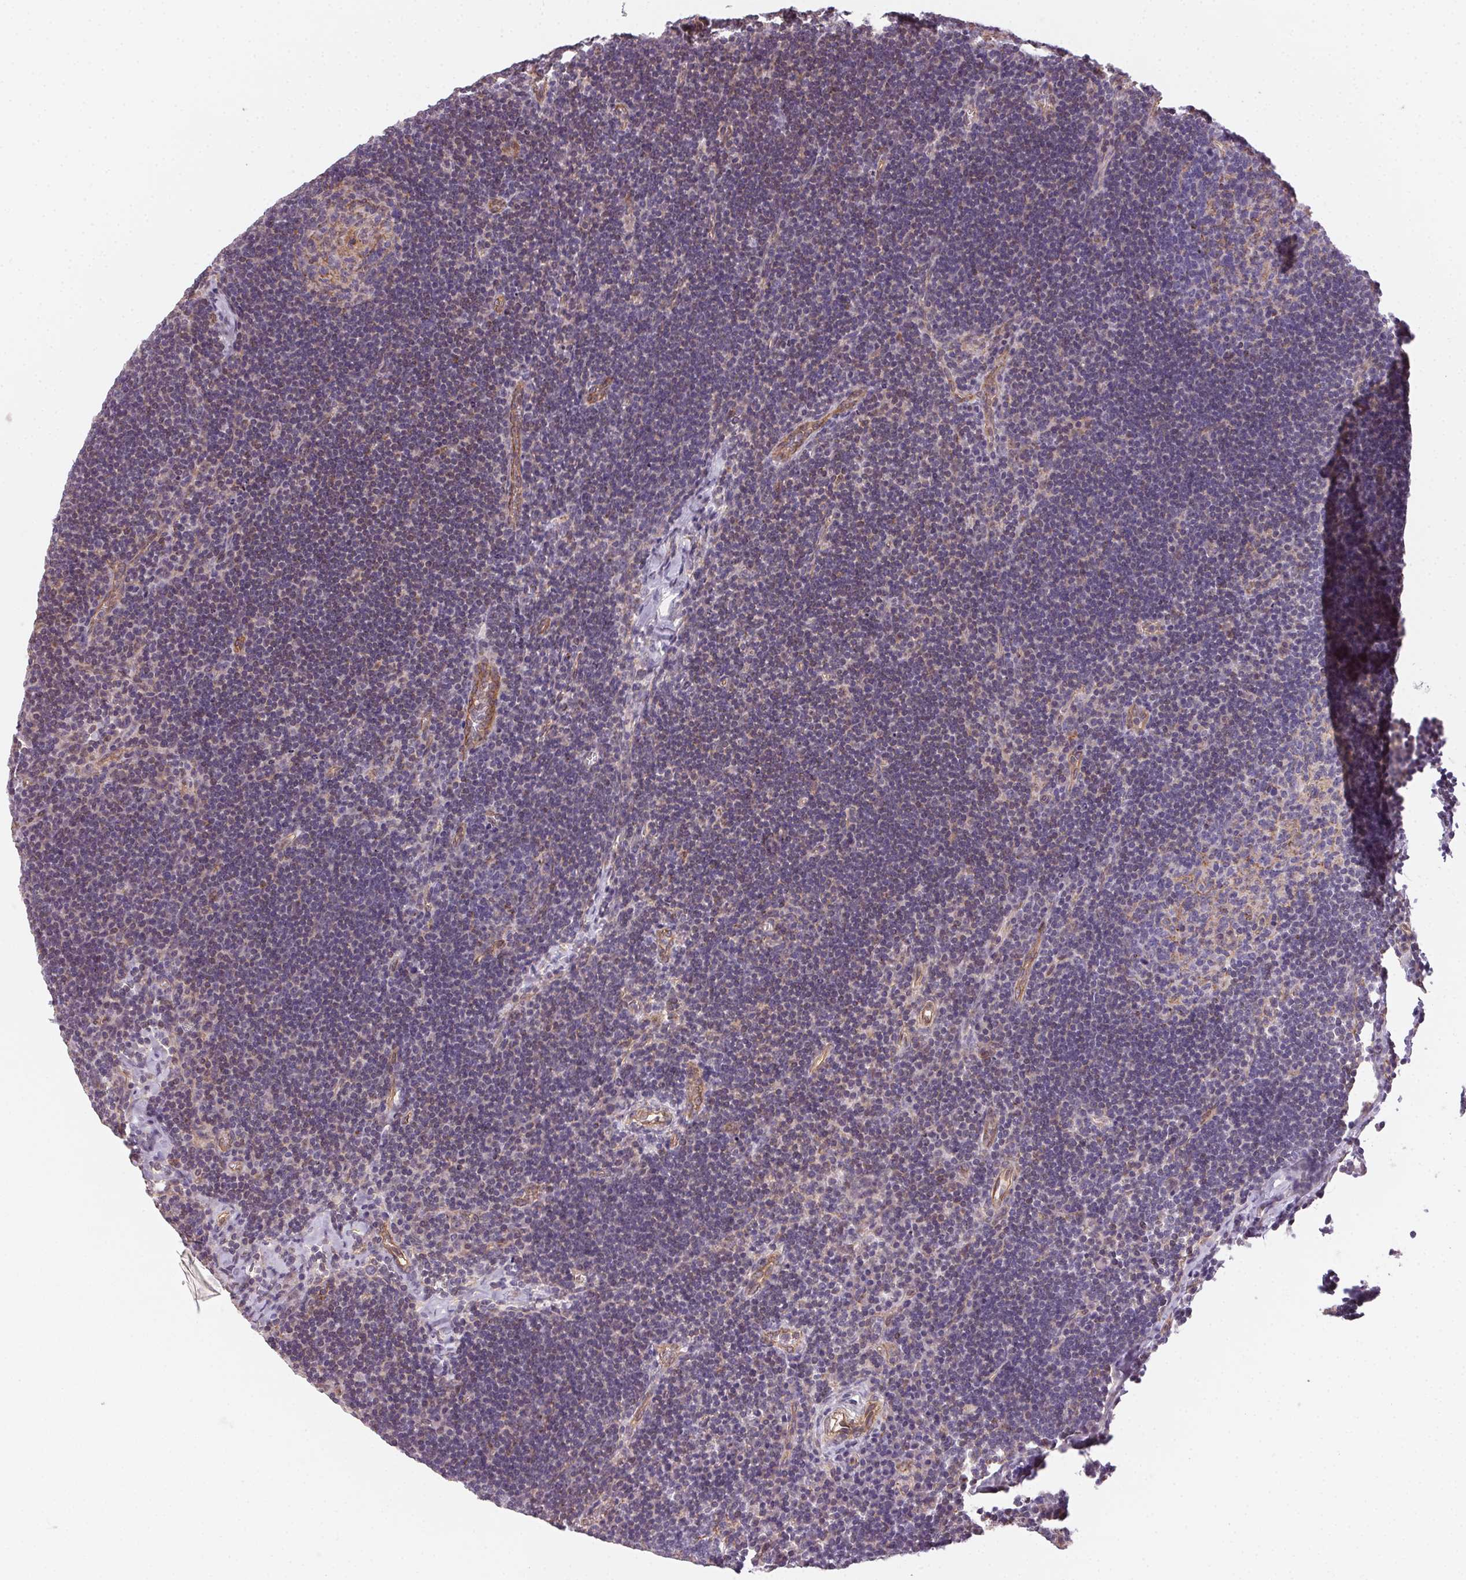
{"staining": {"intensity": "negative", "quantity": "none", "location": "none"}, "tissue": "lymph node", "cell_type": "Germinal center cells", "image_type": "normal", "snomed": [{"axis": "morphology", "description": "Normal tissue, NOS"}, {"axis": "topography", "description": "Lymph node"}], "caption": "Photomicrograph shows no protein expression in germinal center cells of unremarkable lymph node. The staining was performed using DAB (3,3'-diaminobenzidine) to visualize the protein expression in brown, while the nuclei were stained in blue with hematoxylin (Magnification: 20x).", "gene": "PLA2G4F", "patient": {"sex": "male", "age": 67}}